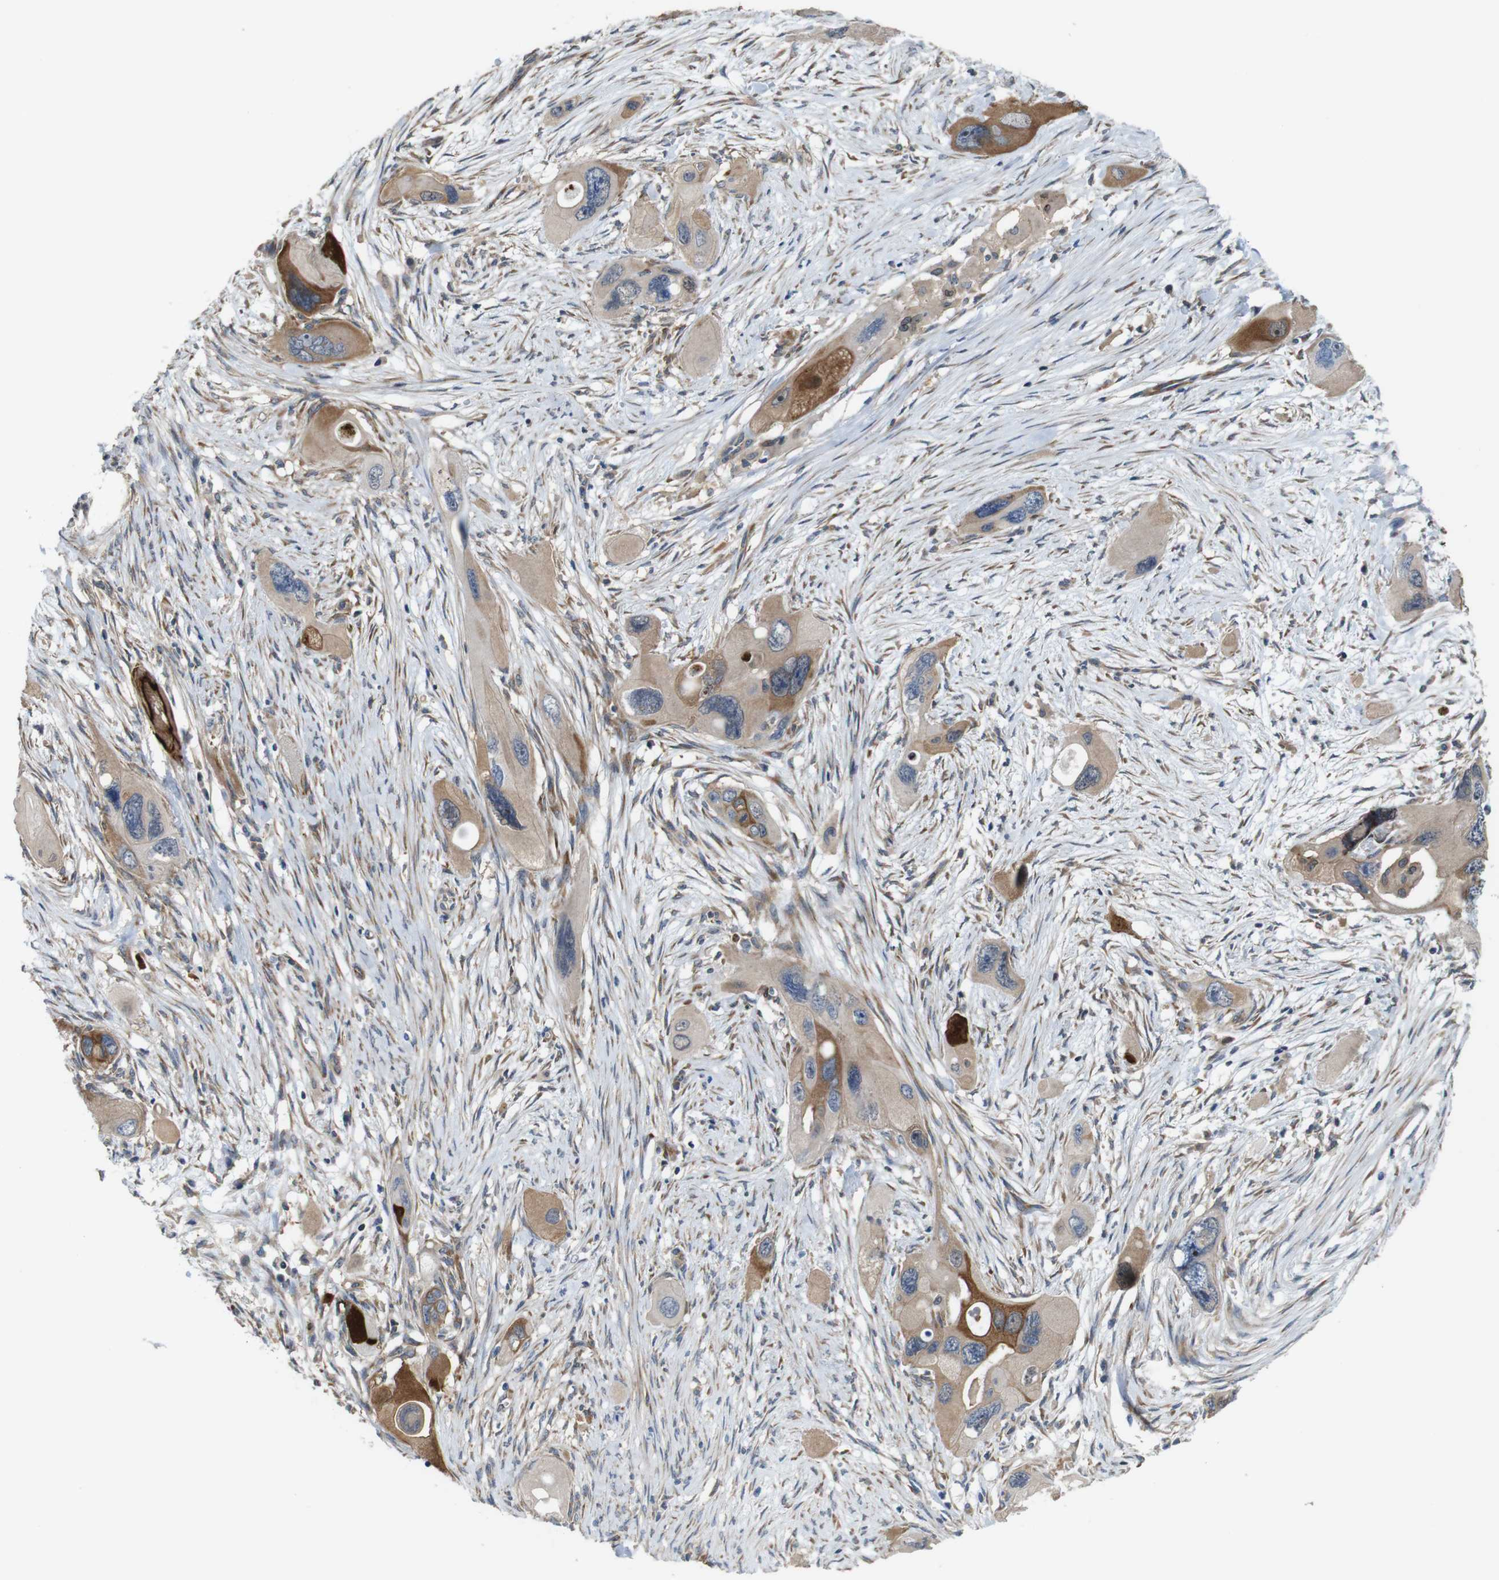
{"staining": {"intensity": "moderate", "quantity": ">75%", "location": "cytoplasmic/membranous"}, "tissue": "pancreatic cancer", "cell_type": "Tumor cells", "image_type": "cancer", "snomed": [{"axis": "morphology", "description": "Adenocarcinoma, NOS"}, {"axis": "topography", "description": "Pancreas"}], "caption": "A brown stain labels moderate cytoplasmic/membranous positivity of a protein in human adenocarcinoma (pancreatic) tumor cells. (DAB (3,3'-diaminobenzidine) IHC, brown staining for protein, blue staining for nuclei).", "gene": "PCOLCE2", "patient": {"sex": "male", "age": 73}}